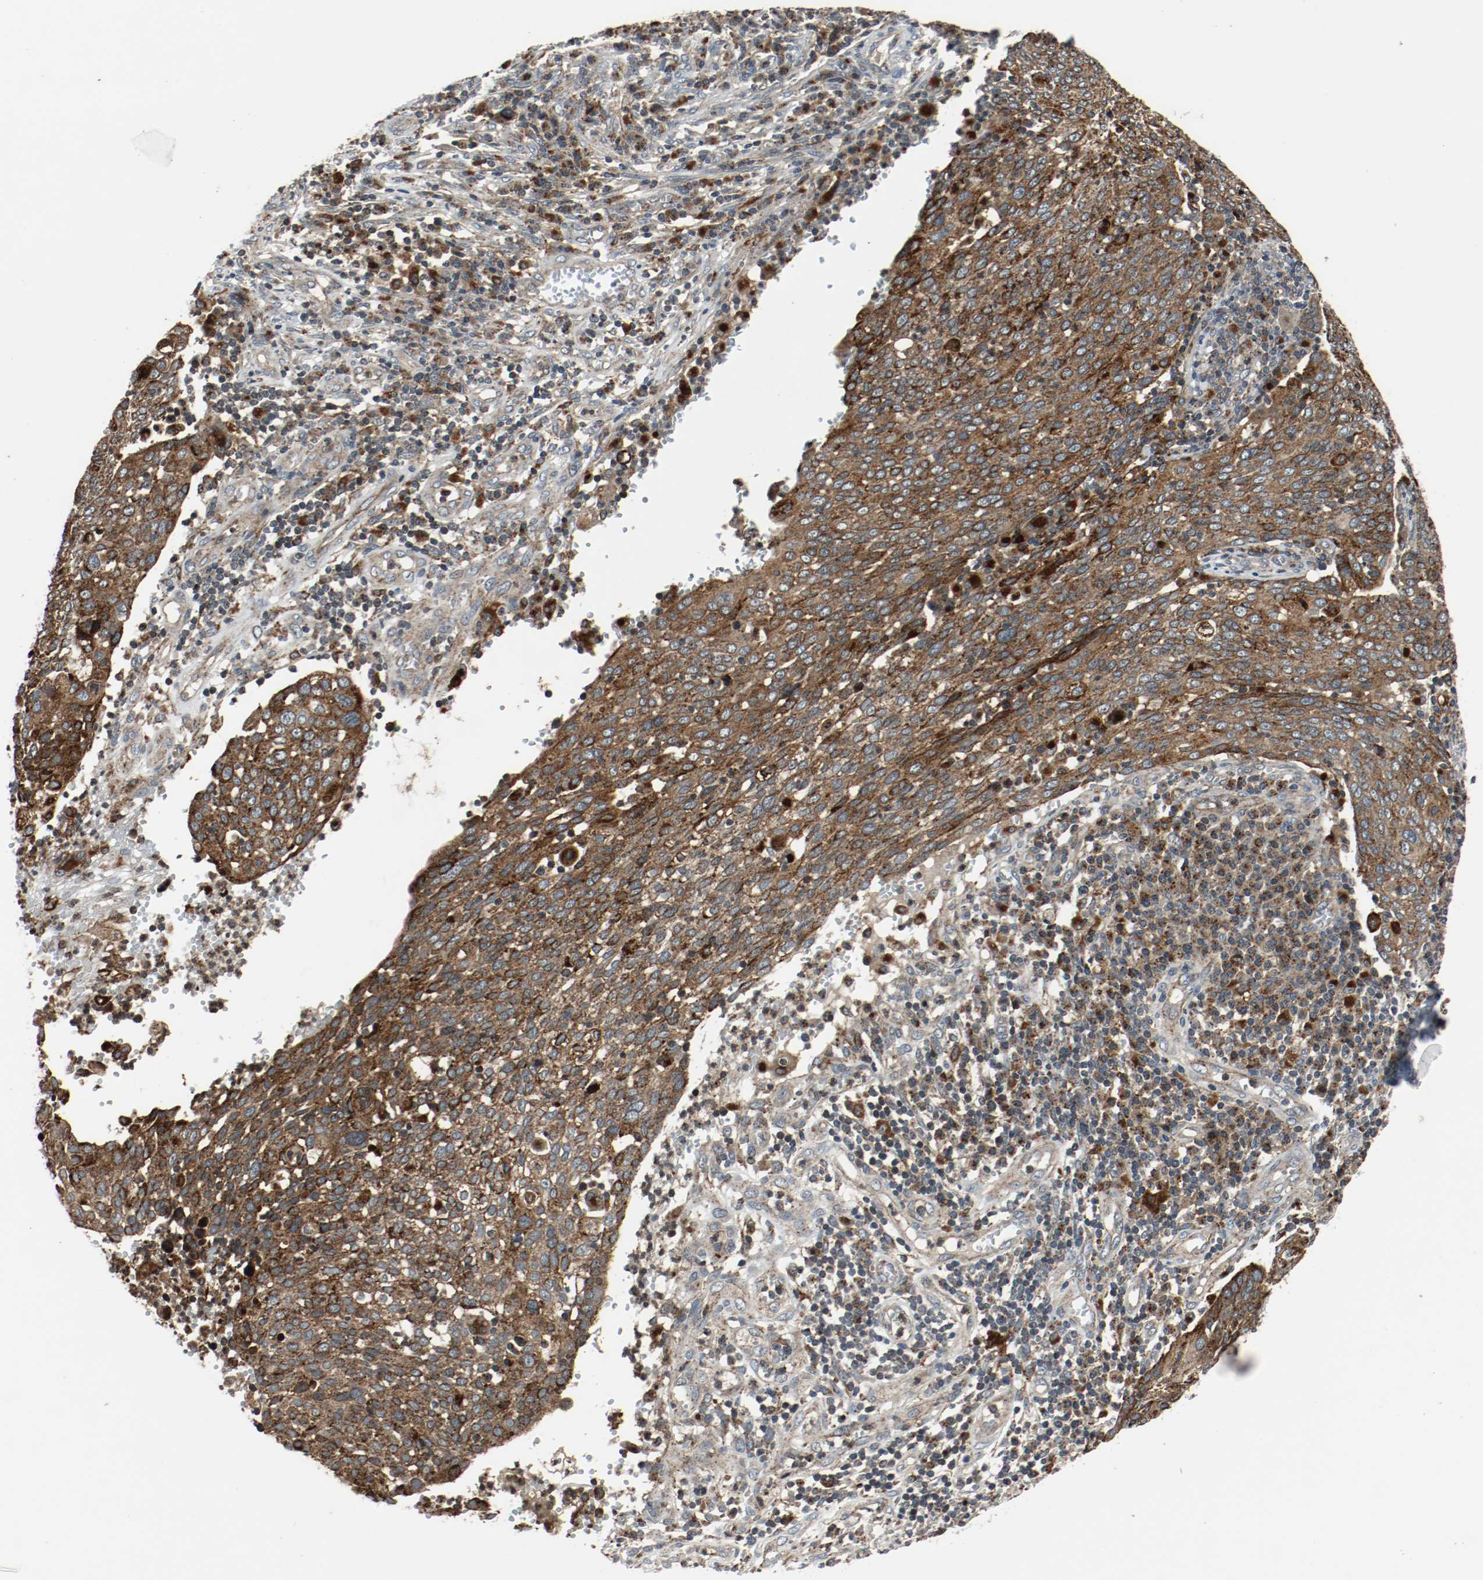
{"staining": {"intensity": "moderate", "quantity": ">75%", "location": "cytoplasmic/membranous"}, "tissue": "cervical cancer", "cell_type": "Tumor cells", "image_type": "cancer", "snomed": [{"axis": "morphology", "description": "Squamous cell carcinoma, NOS"}, {"axis": "topography", "description": "Cervix"}], "caption": "This image reveals squamous cell carcinoma (cervical) stained with IHC to label a protein in brown. The cytoplasmic/membranous of tumor cells show moderate positivity for the protein. Nuclei are counter-stained blue.", "gene": "LAMP2", "patient": {"sex": "female", "age": 40}}